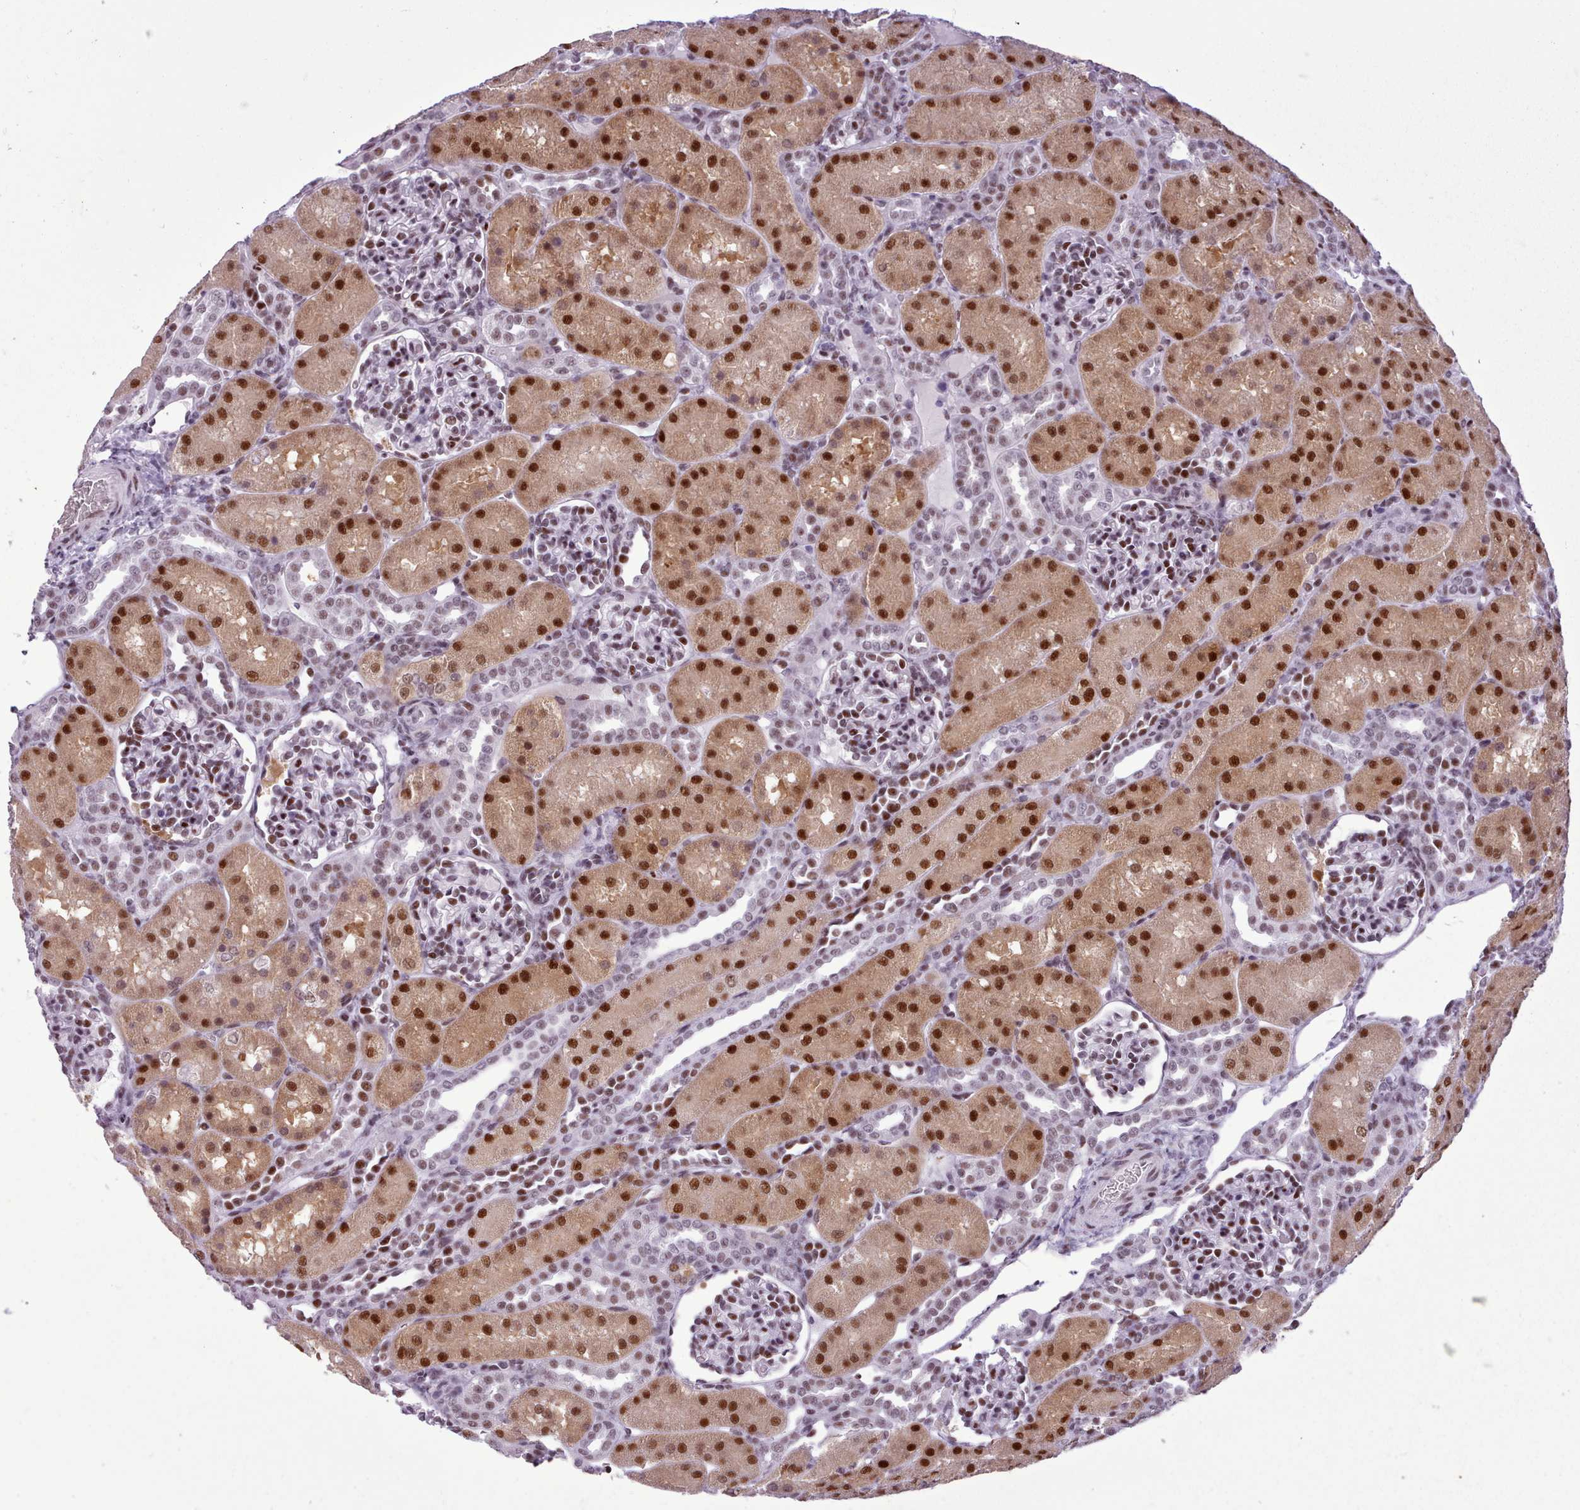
{"staining": {"intensity": "moderate", "quantity": ">75%", "location": "nuclear"}, "tissue": "kidney", "cell_type": "Cells in glomeruli", "image_type": "normal", "snomed": [{"axis": "morphology", "description": "Normal tissue, NOS"}, {"axis": "topography", "description": "Kidney"}], "caption": "A histopathology image of human kidney stained for a protein shows moderate nuclear brown staining in cells in glomeruli.", "gene": "SRSF4", "patient": {"sex": "male", "age": 1}}